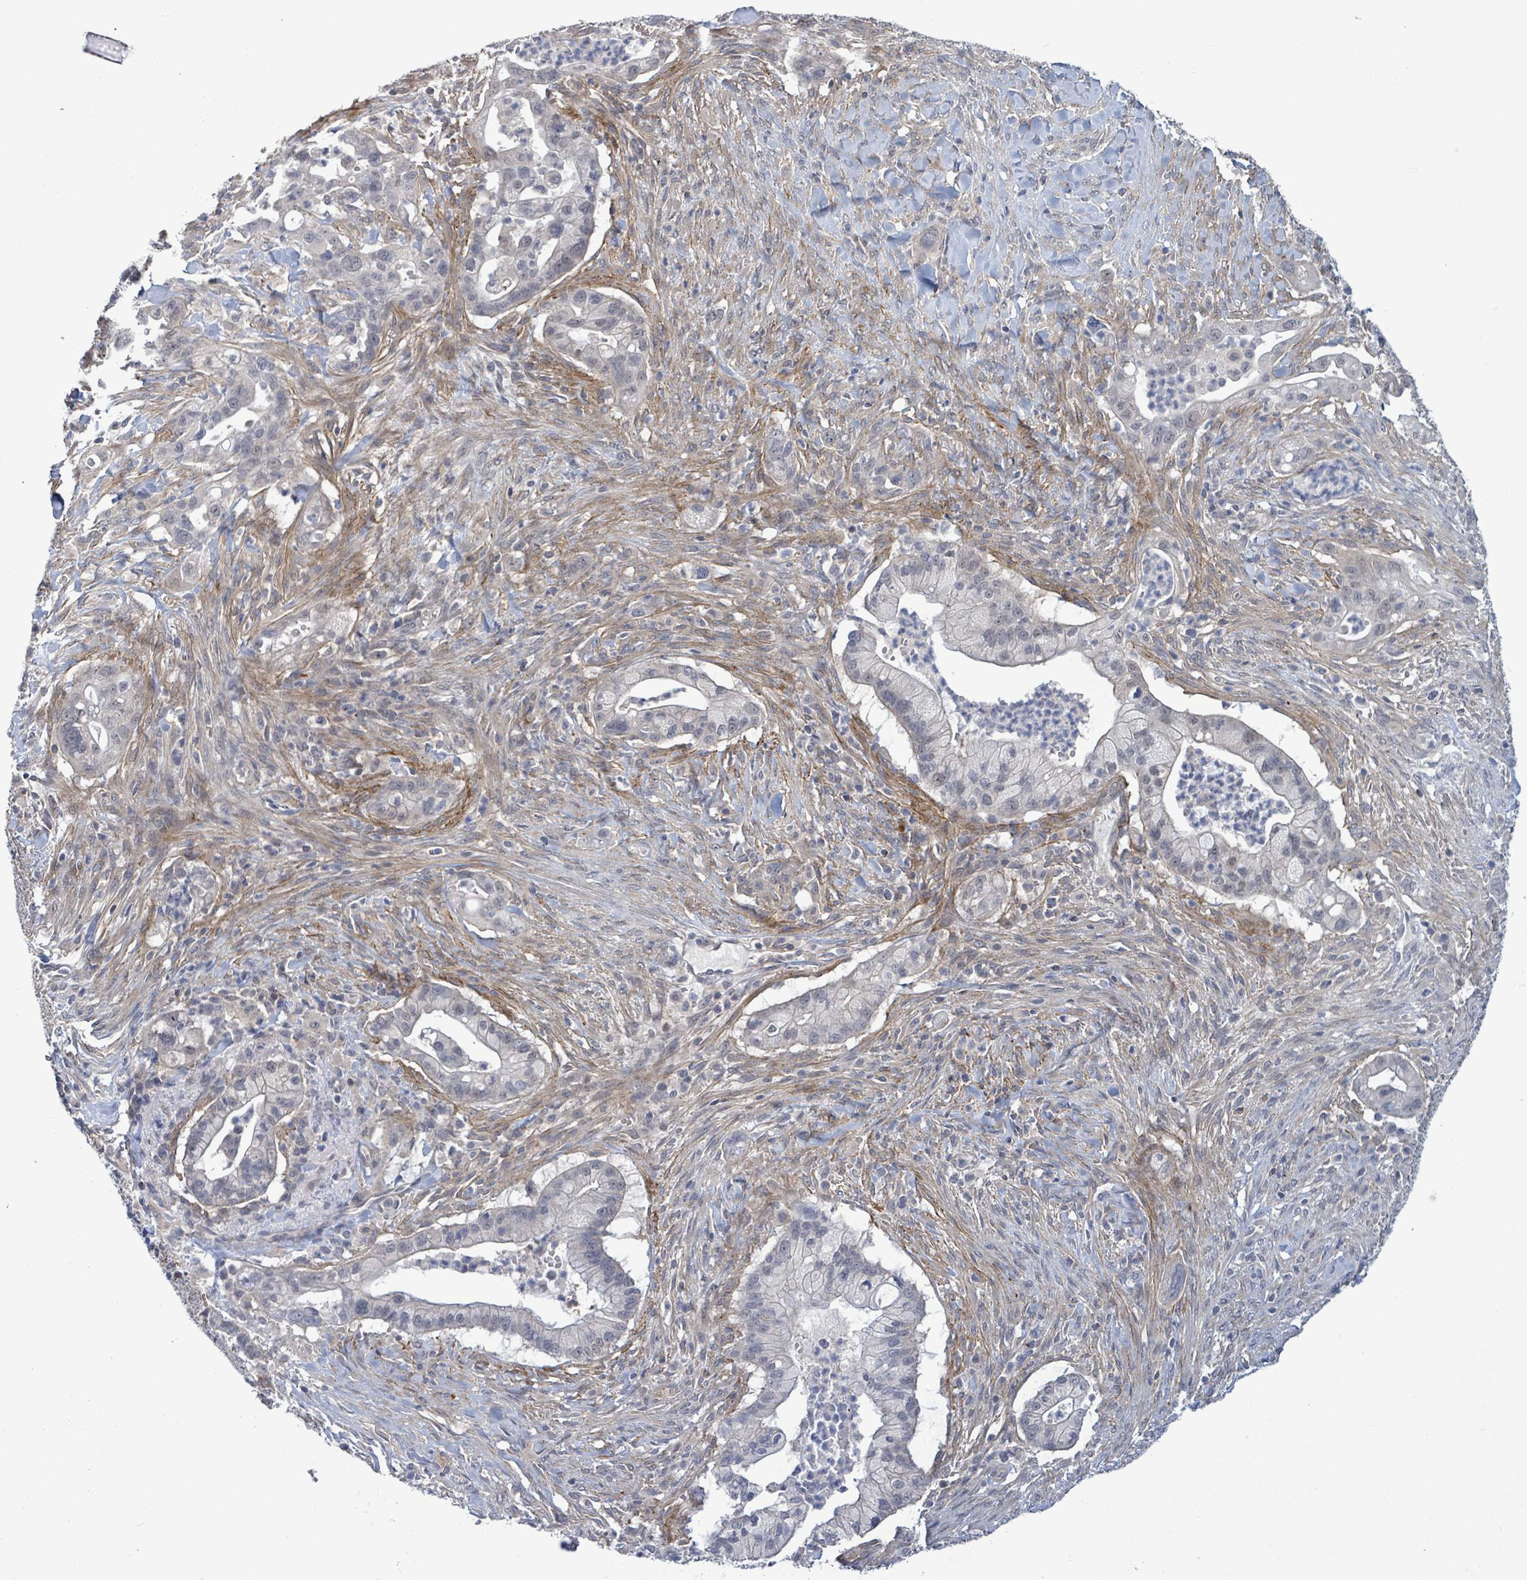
{"staining": {"intensity": "negative", "quantity": "none", "location": "none"}, "tissue": "pancreatic cancer", "cell_type": "Tumor cells", "image_type": "cancer", "snomed": [{"axis": "morphology", "description": "Adenocarcinoma, NOS"}, {"axis": "topography", "description": "Pancreas"}], "caption": "DAB immunohistochemical staining of human pancreatic cancer demonstrates no significant staining in tumor cells.", "gene": "AMMECR1", "patient": {"sex": "male", "age": 44}}